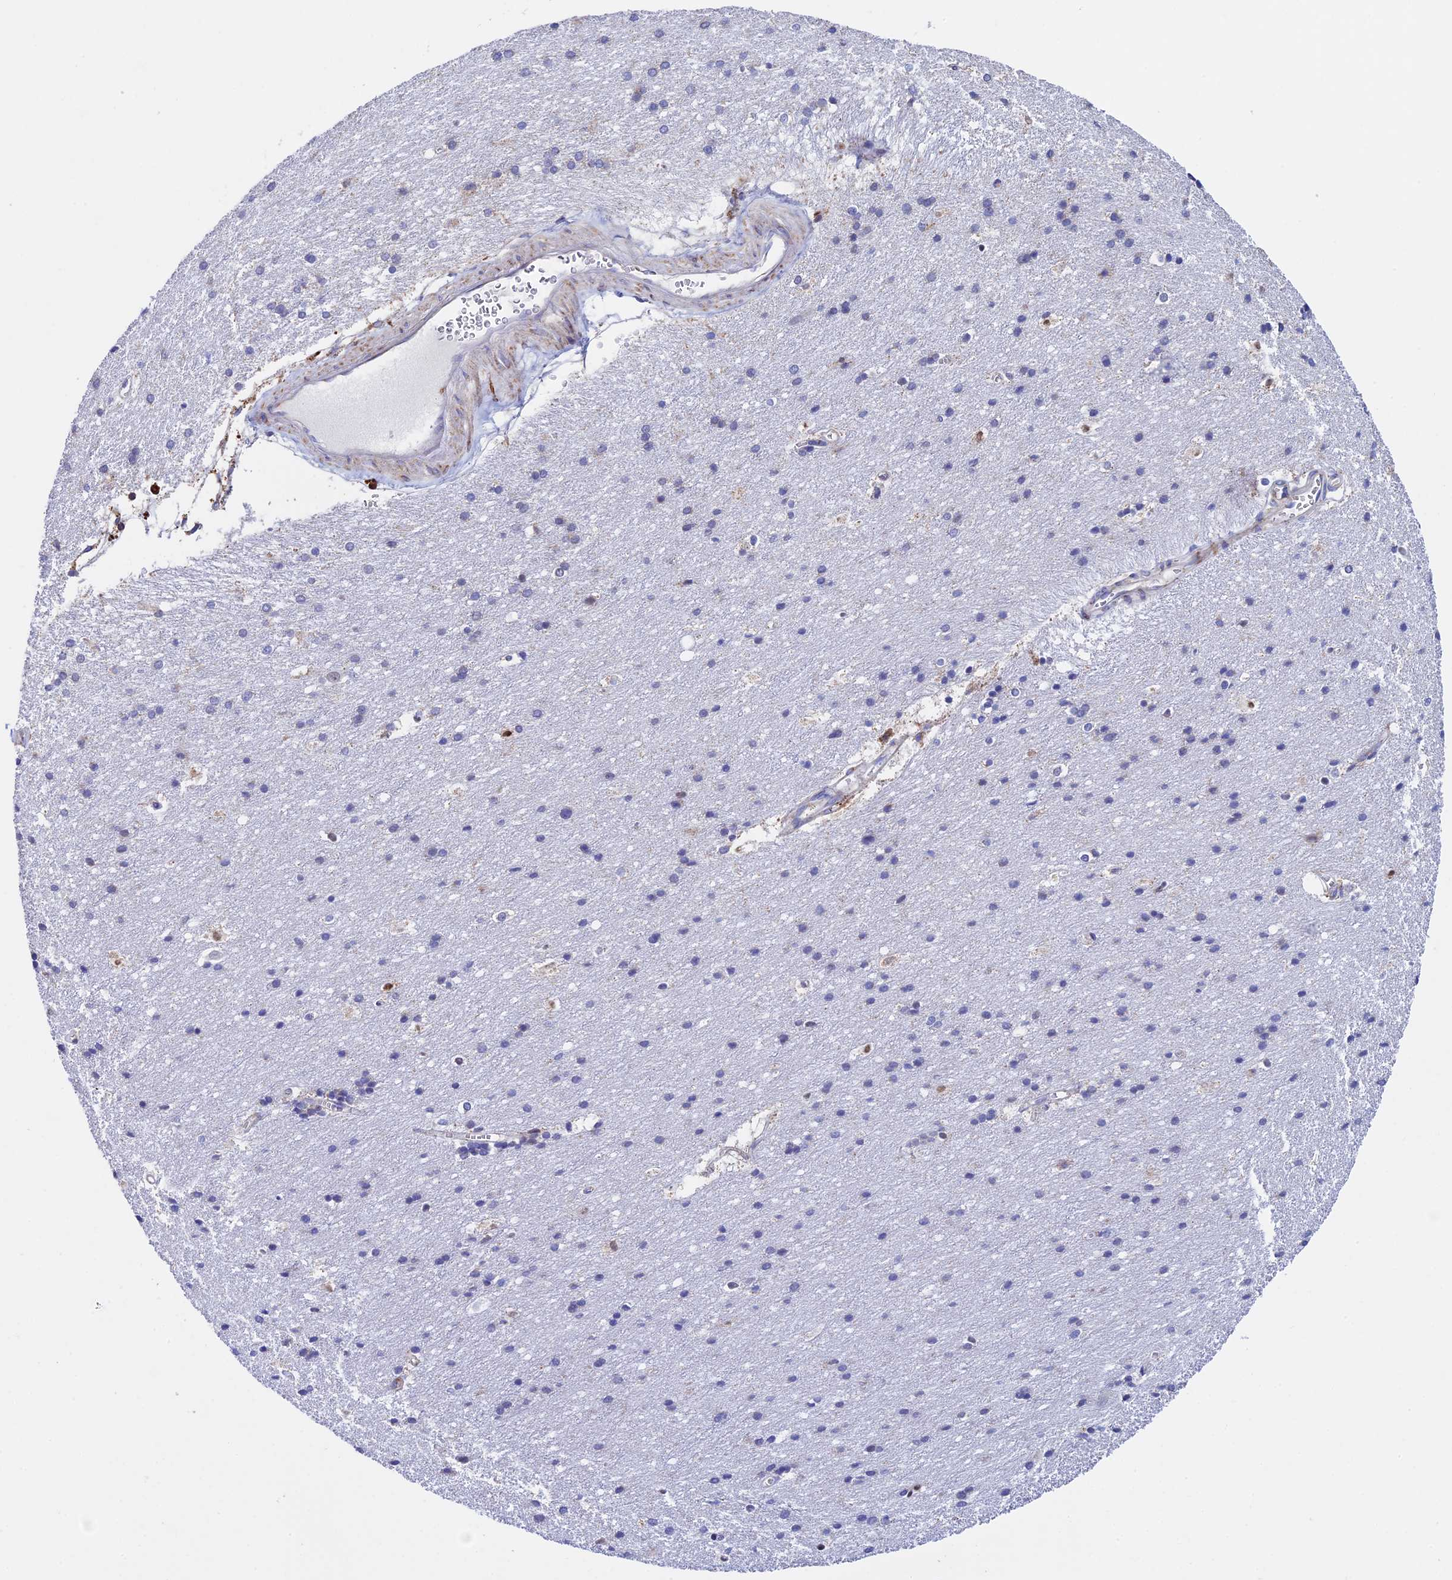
{"staining": {"intensity": "weak", "quantity": "25%-75%", "location": "cytoplasmic/membranous"}, "tissue": "cerebral cortex", "cell_type": "Endothelial cells", "image_type": "normal", "snomed": [{"axis": "morphology", "description": "Normal tissue, NOS"}, {"axis": "topography", "description": "Cerebral cortex"}], "caption": "The histopathology image reveals staining of benign cerebral cortex, revealing weak cytoplasmic/membranous protein positivity (brown color) within endothelial cells.", "gene": "SLC9A5", "patient": {"sex": "male", "age": 54}}